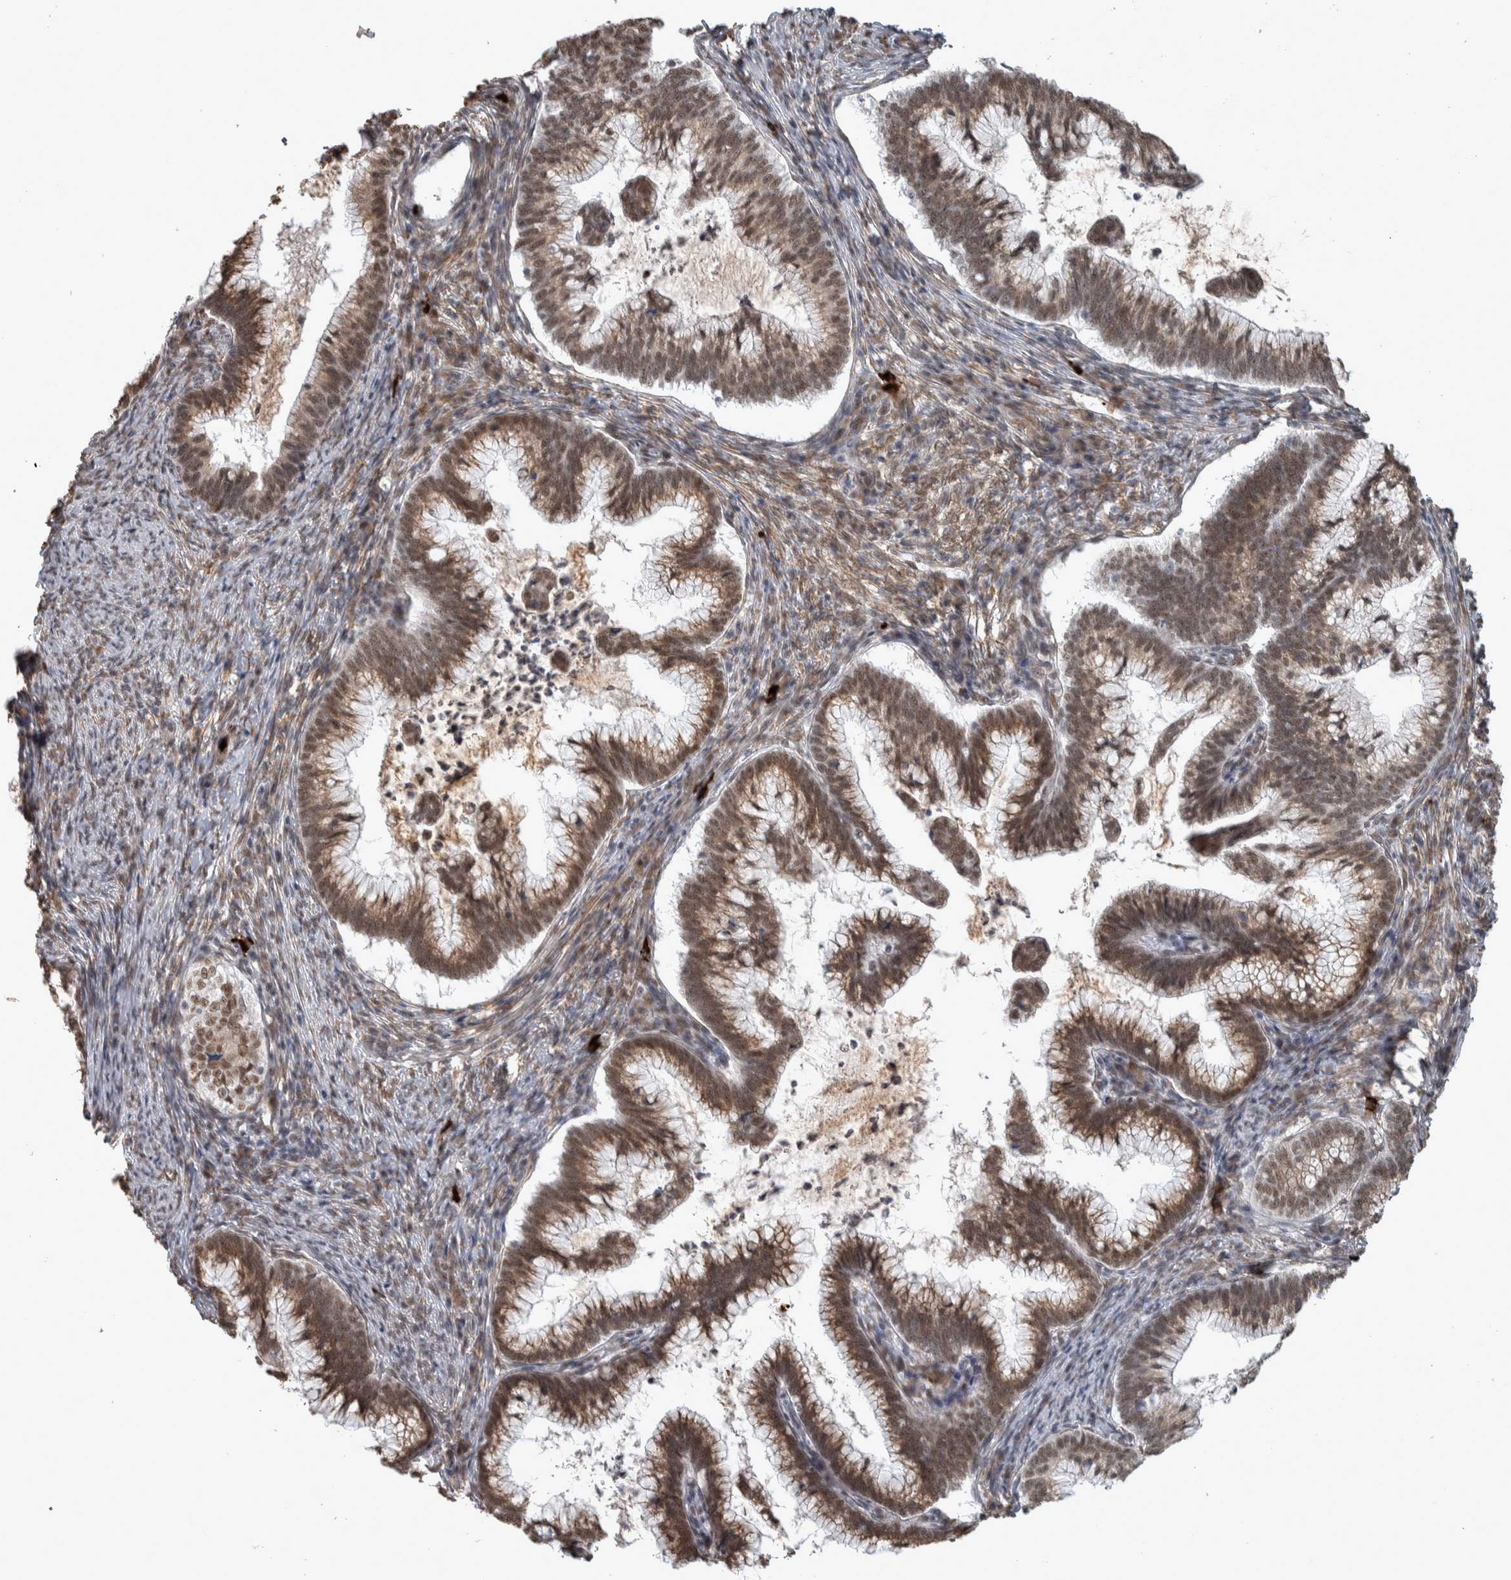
{"staining": {"intensity": "moderate", "quantity": ">75%", "location": "cytoplasmic/membranous,nuclear"}, "tissue": "cervical cancer", "cell_type": "Tumor cells", "image_type": "cancer", "snomed": [{"axis": "morphology", "description": "Adenocarcinoma, NOS"}, {"axis": "topography", "description": "Cervix"}], "caption": "There is medium levels of moderate cytoplasmic/membranous and nuclear staining in tumor cells of cervical adenocarcinoma, as demonstrated by immunohistochemical staining (brown color).", "gene": "DDX42", "patient": {"sex": "female", "age": 36}}